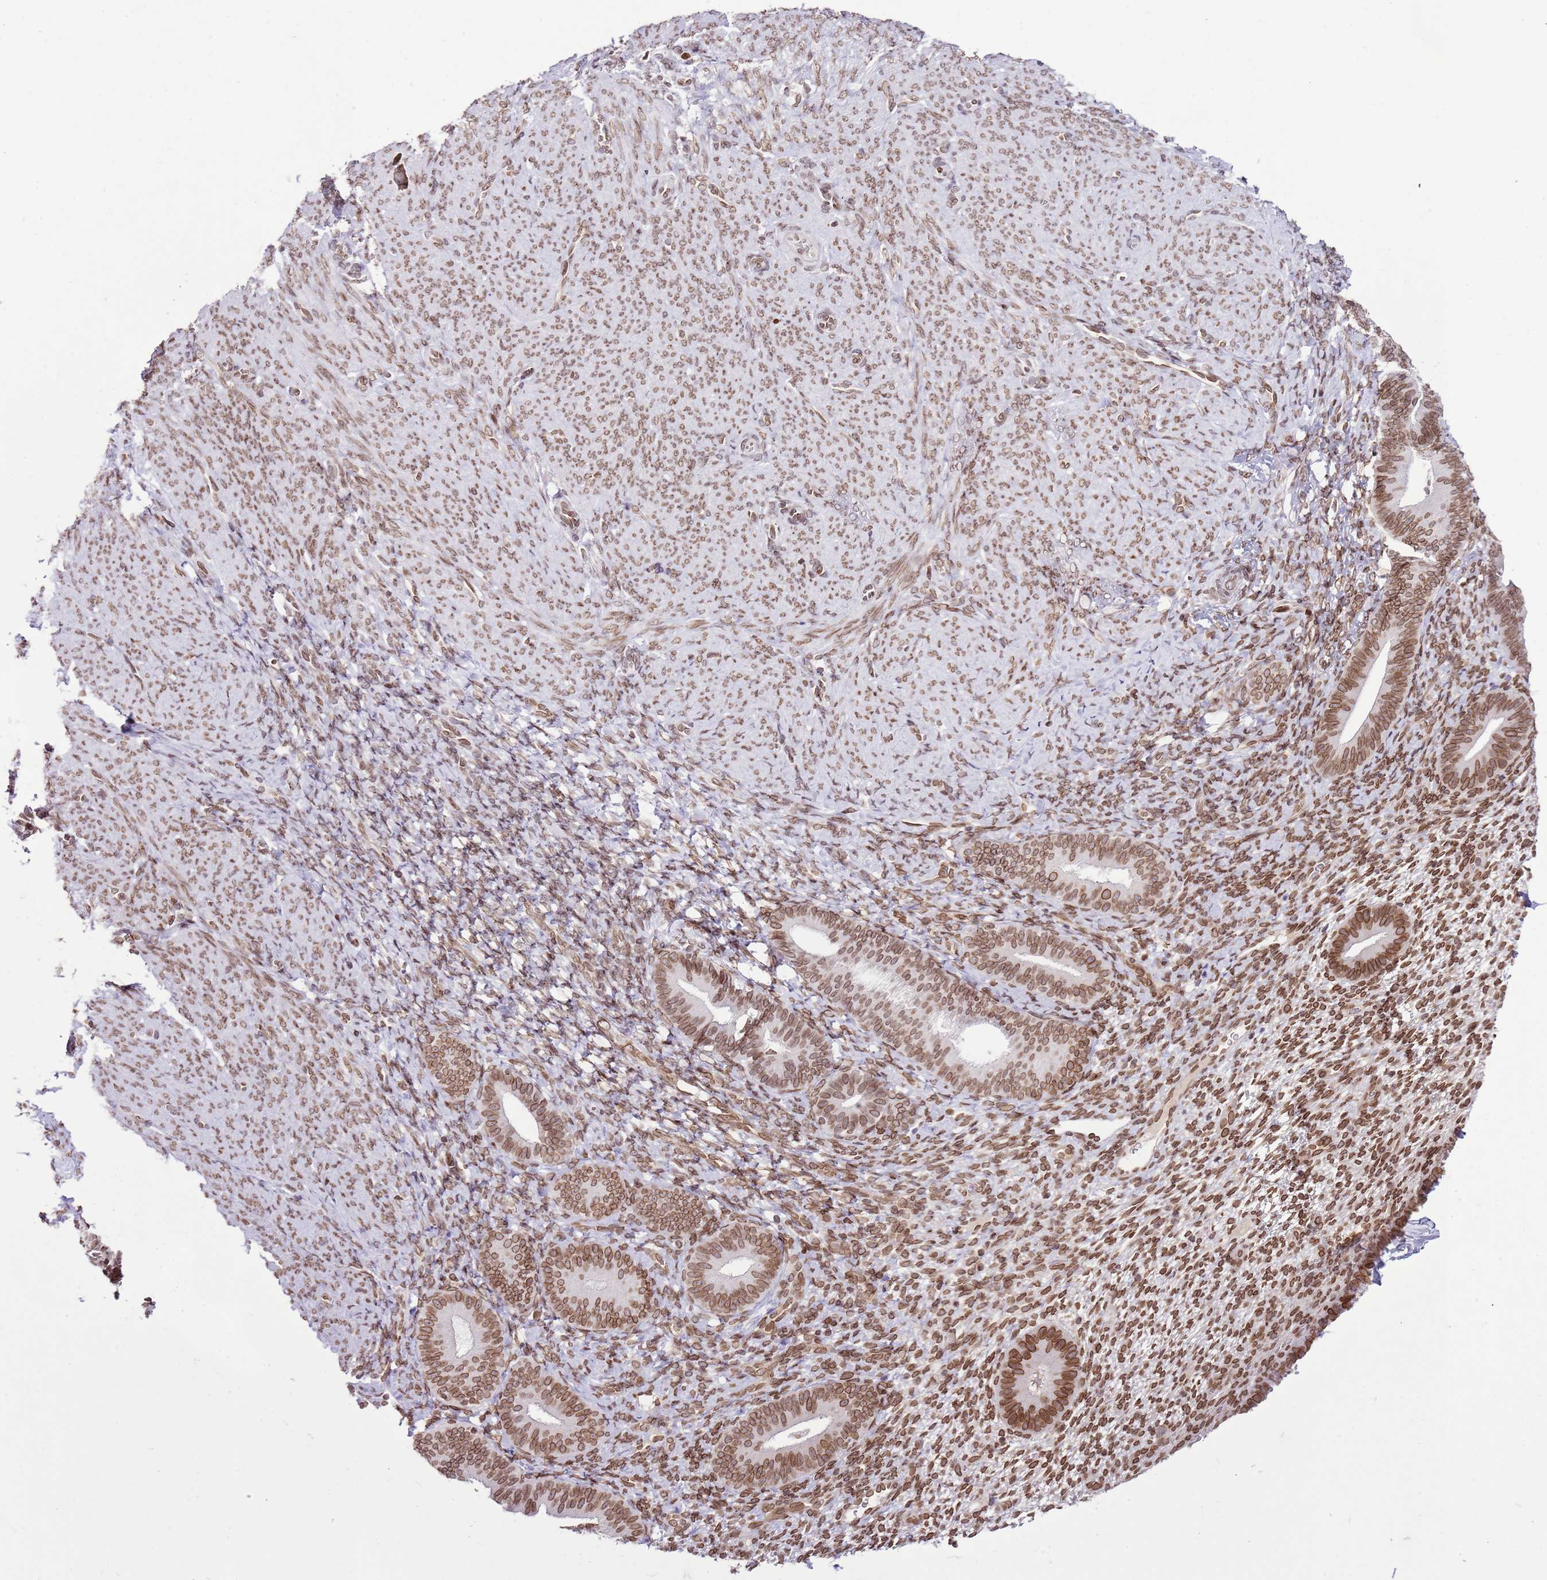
{"staining": {"intensity": "moderate", "quantity": ">75%", "location": "nuclear"}, "tissue": "endometrium", "cell_type": "Cells in endometrial stroma", "image_type": "normal", "snomed": [{"axis": "morphology", "description": "Normal tissue, NOS"}, {"axis": "topography", "description": "Endometrium"}], "caption": "A brown stain labels moderate nuclear expression of a protein in cells in endometrial stroma of benign endometrium.", "gene": "POU6F1", "patient": {"sex": "female", "age": 65}}